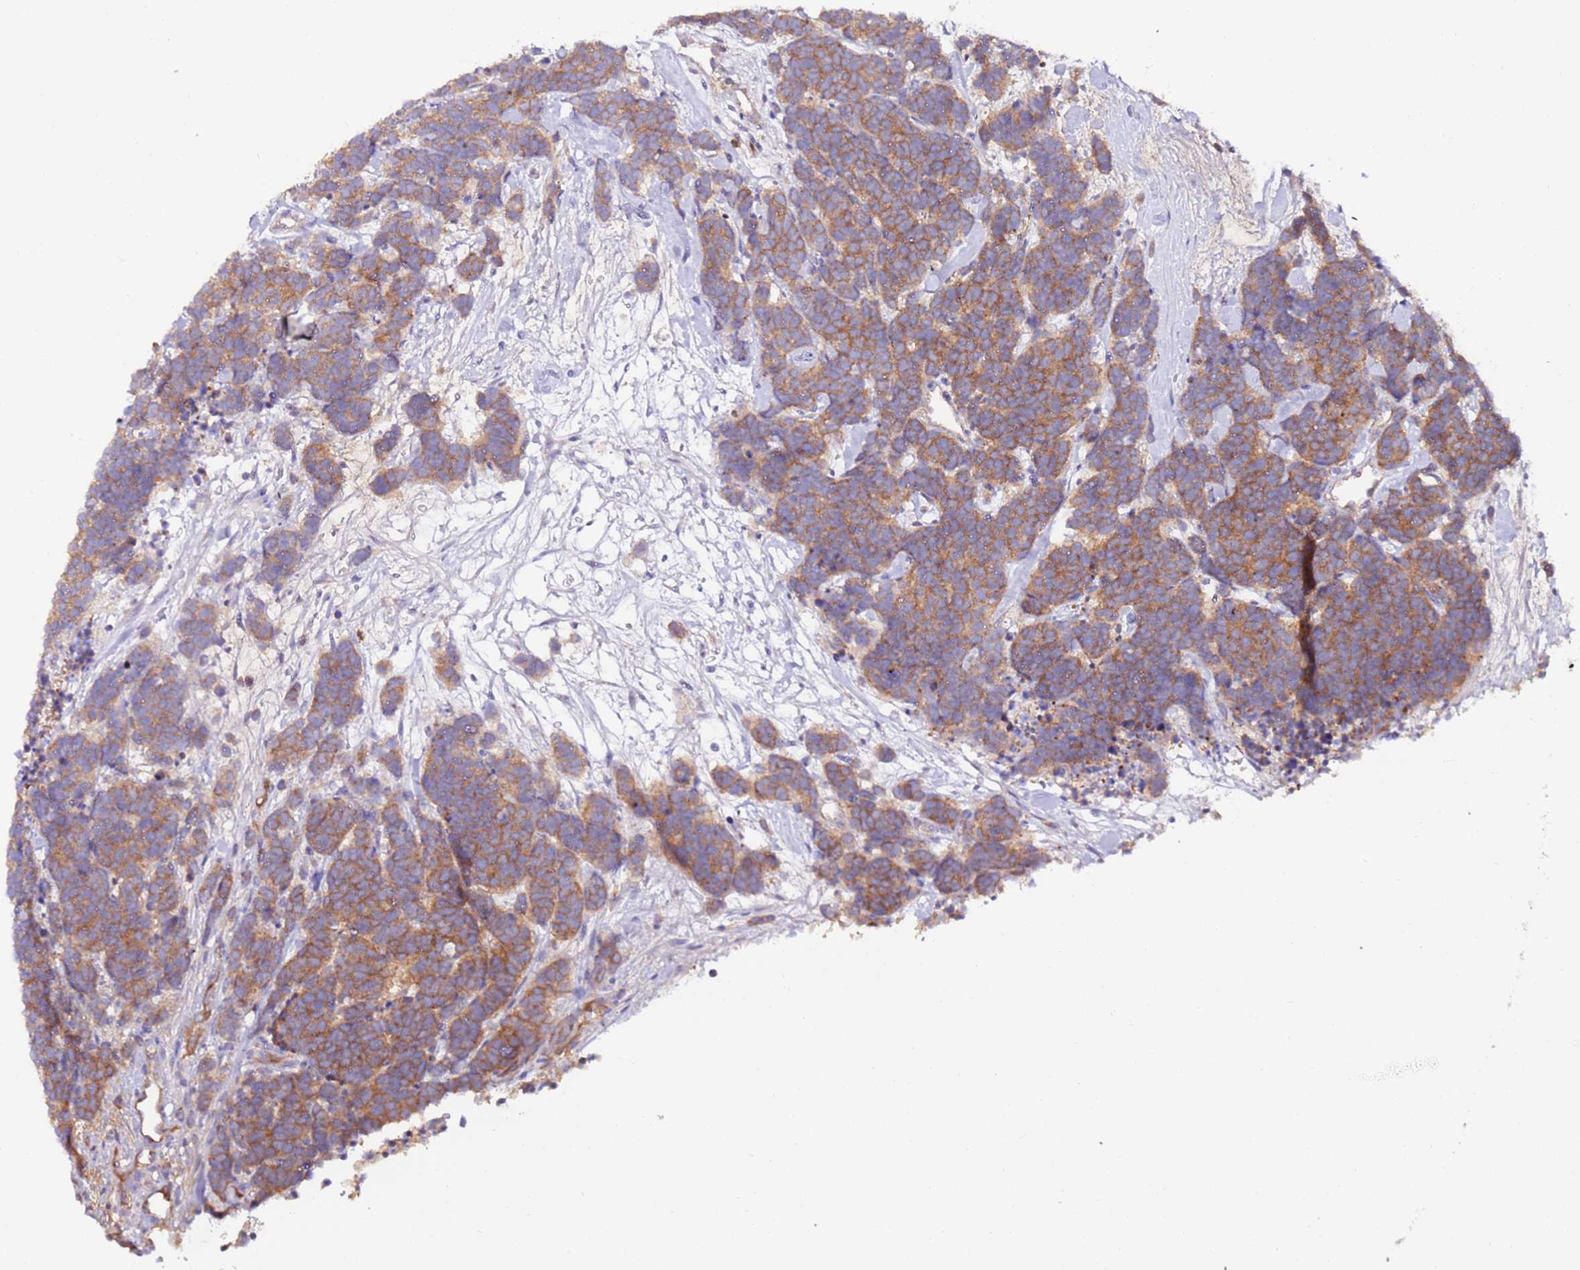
{"staining": {"intensity": "moderate", "quantity": ">75%", "location": "cytoplasmic/membranous"}, "tissue": "carcinoid", "cell_type": "Tumor cells", "image_type": "cancer", "snomed": [{"axis": "morphology", "description": "Carcinoma, NOS"}, {"axis": "morphology", "description": "Carcinoid, malignant, NOS"}, {"axis": "topography", "description": "Urinary bladder"}], "caption": "Carcinoma was stained to show a protein in brown. There is medium levels of moderate cytoplasmic/membranous positivity in about >75% of tumor cells.", "gene": "FLVCR1", "patient": {"sex": "male", "age": 57}}